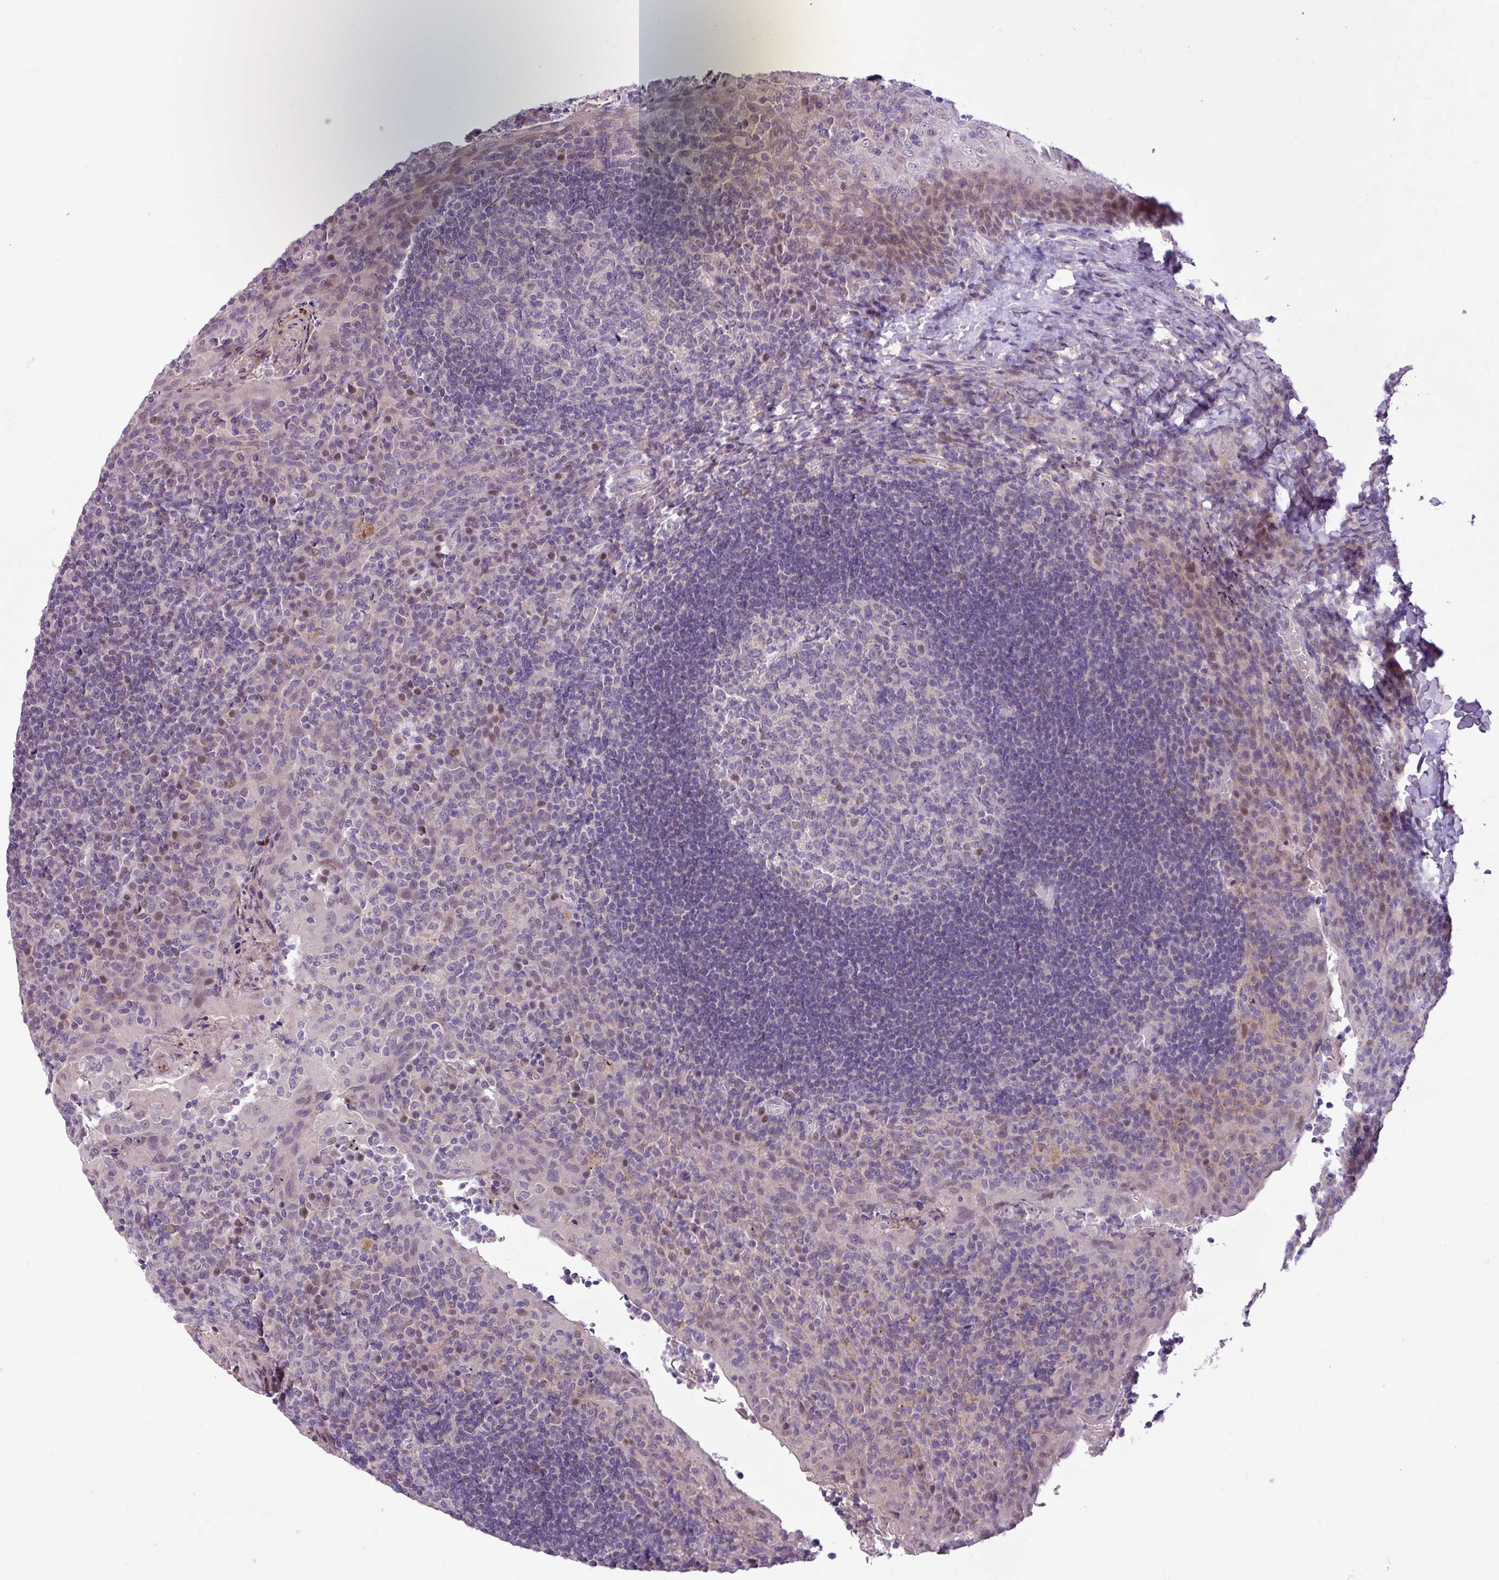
{"staining": {"intensity": "negative", "quantity": "none", "location": "none"}, "tissue": "tonsil", "cell_type": "Germinal center cells", "image_type": "normal", "snomed": [{"axis": "morphology", "description": "Normal tissue, NOS"}, {"axis": "topography", "description": "Tonsil"}], "caption": "Immunohistochemistry (IHC) histopathology image of normal tonsil stained for a protein (brown), which exhibits no expression in germinal center cells.", "gene": "RPP25L", "patient": {"sex": "male", "age": 17}}